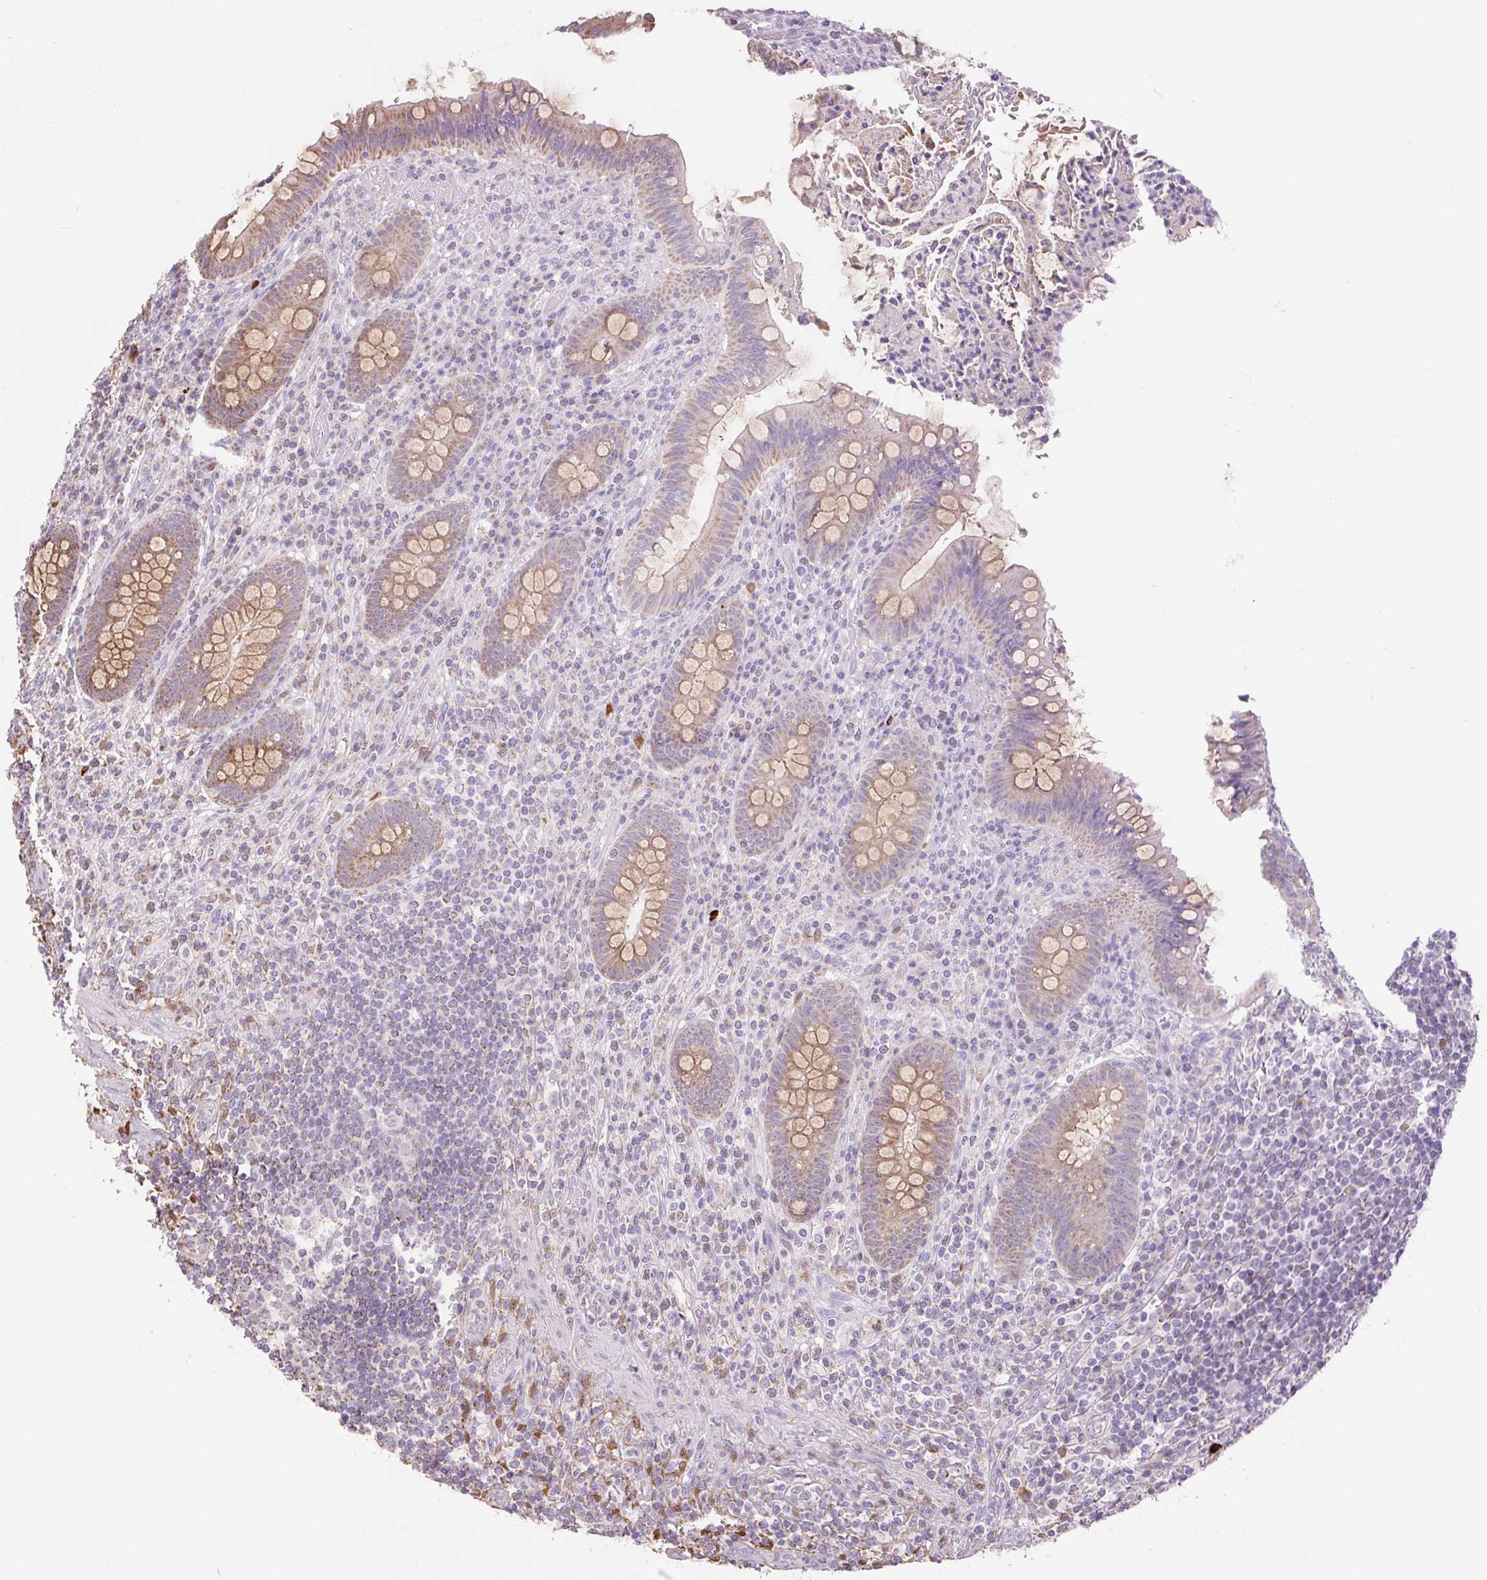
{"staining": {"intensity": "moderate", "quantity": ">75%", "location": "cytoplasmic/membranous"}, "tissue": "appendix", "cell_type": "Glandular cells", "image_type": "normal", "snomed": [{"axis": "morphology", "description": "Normal tissue, NOS"}, {"axis": "topography", "description": "Appendix"}], "caption": "A brown stain shows moderate cytoplasmic/membranous positivity of a protein in glandular cells of unremarkable appendix. Ihc stains the protein of interest in brown and the nuclei are stained blue.", "gene": "SGF29", "patient": {"sex": "female", "age": 43}}